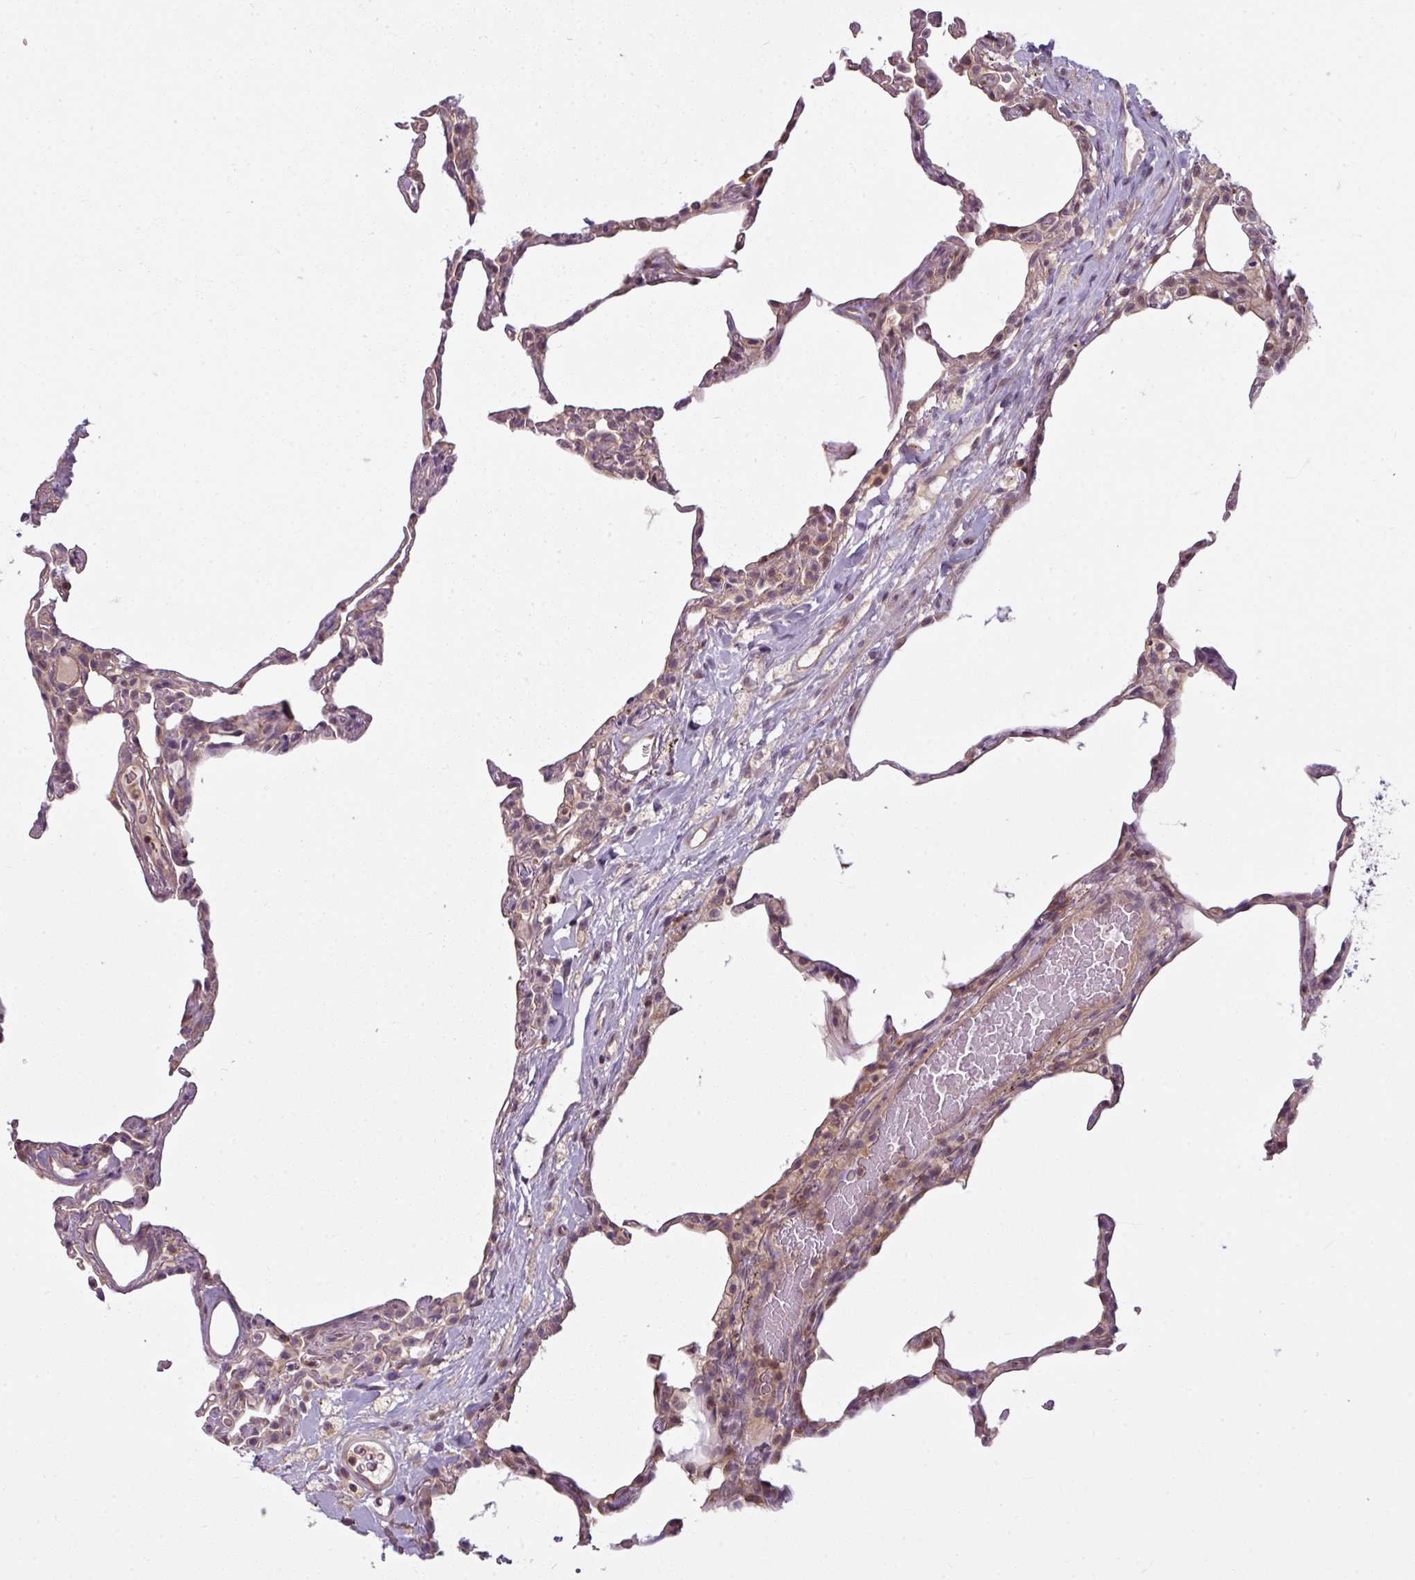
{"staining": {"intensity": "weak", "quantity": "<25%", "location": "cytoplasmic/membranous"}, "tissue": "lung", "cell_type": "Alveolar cells", "image_type": "normal", "snomed": [{"axis": "morphology", "description": "Normal tissue, NOS"}, {"axis": "topography", "description": "Lung"}], "caption": "Lung stained for a protein using immunohistochemistry (IHC) demonstrates no positivity alveolar cells.", "gene": "TUSC3", "patient": {"sex": "female", "age": 57}}